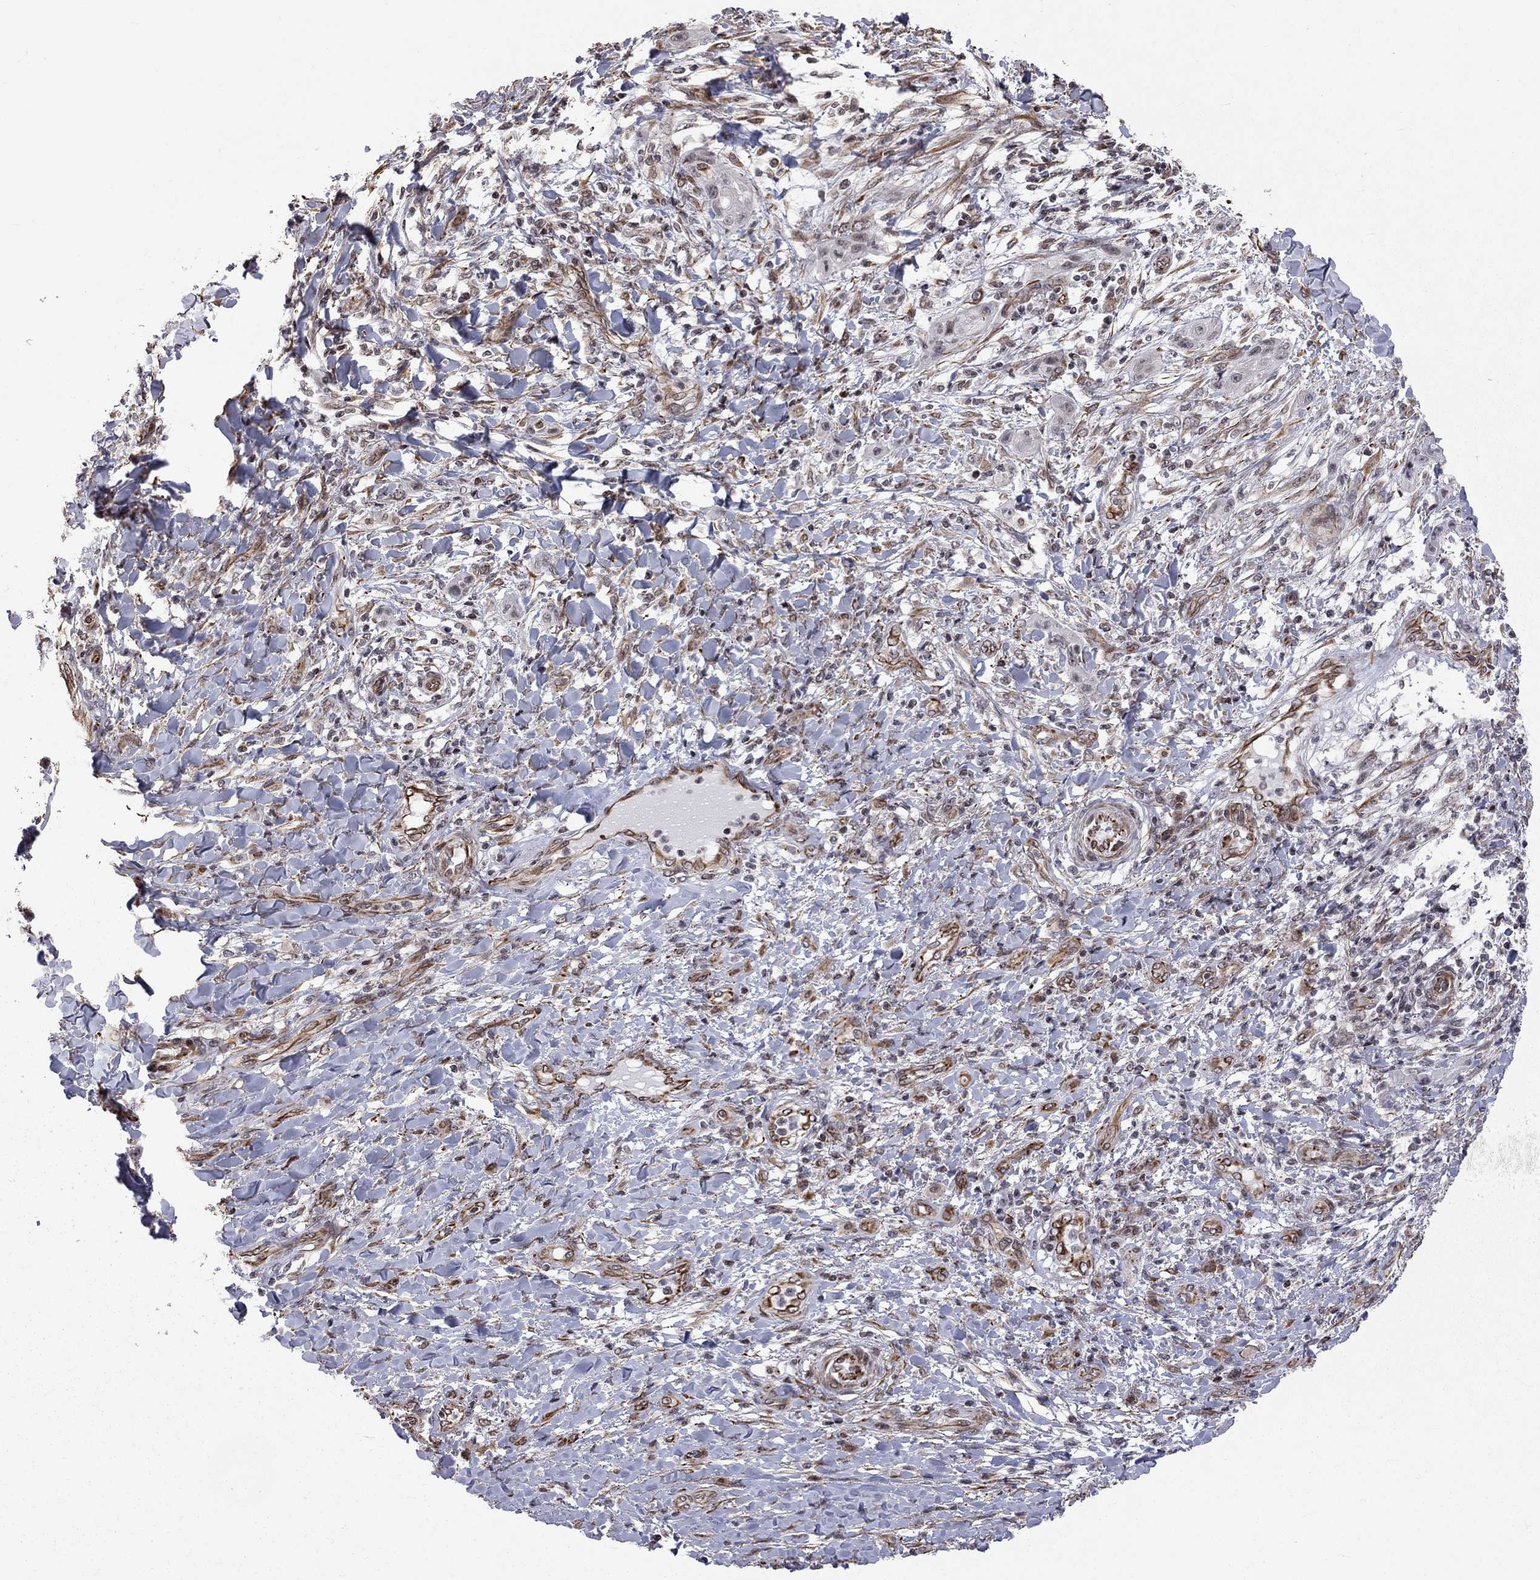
{"staining": {"intensity": "negative", "quantity": "none", "location": "none"}, "tissue": "skin cancer", "cell_type": "Tumor cells", "image_type": "cancer", "snomed": [{"axis": "morphology", "description": "Squamous cell carcinoma, NOS"}, {"axis": "topography", "description": "Skin"}], "caption": "DAB (3,3'-diaminobenzidine) immunohistochemical staining of skin cancer exhibits no significant expression in tumor cells.", "gene": "MTNR1B", "patient": {"sex": "male", "age": 62}}